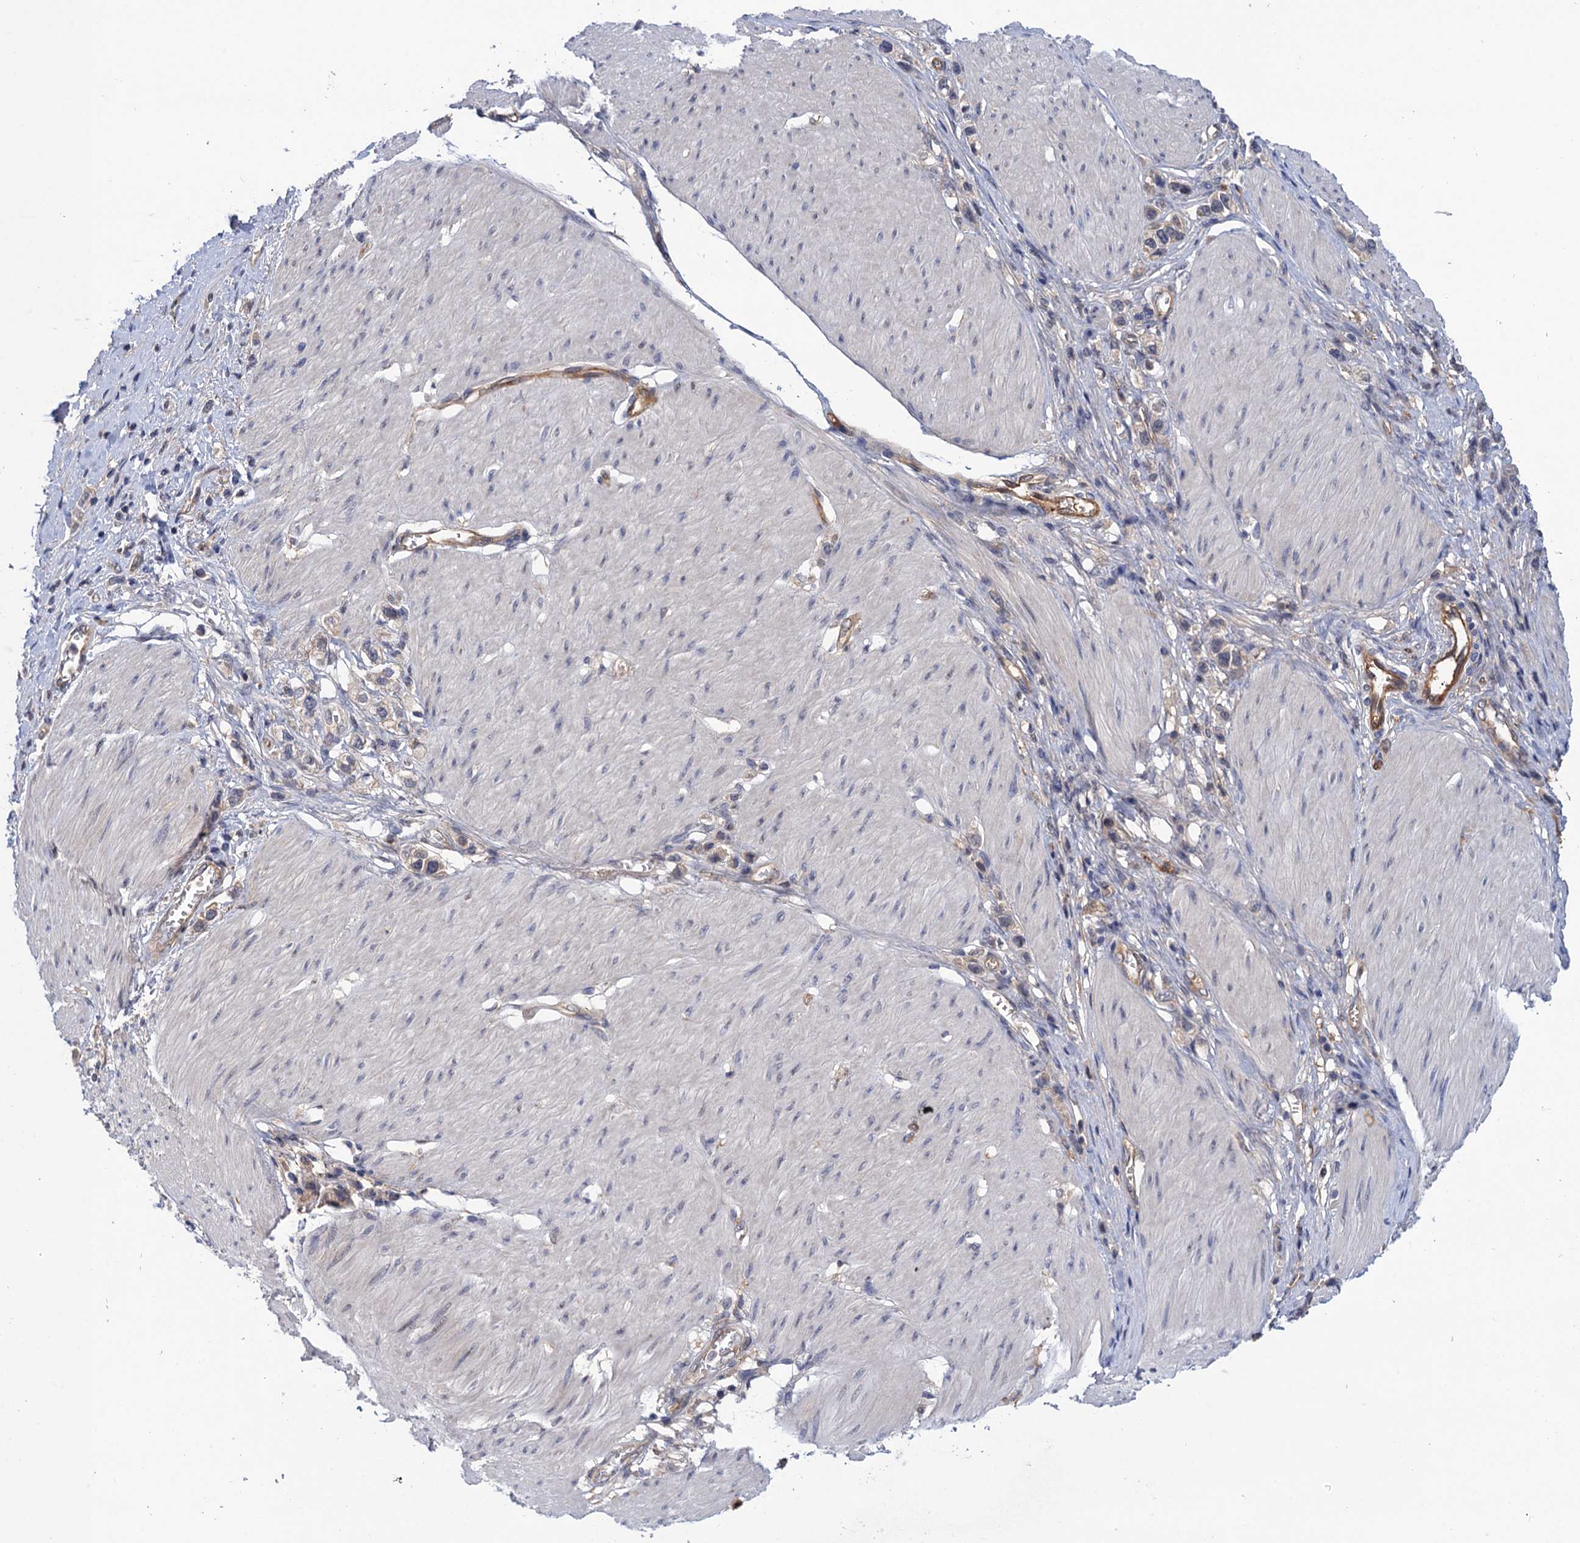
{"staining": {"intensity": "weak", "quantity": "<25%", "location": "cytoplasmic/membranous"}, "tissue": "stomach cancer", "cell_type": "Tumor cells", "image_type": "cancer", "snomed": [{"axis": "morphology", "description": "Normal tissue, NOS"}, {"axis": "morphology", "description": "Adenocarcinoma, NOS"}, {"axis": "topography", "description": "Stomach, upper"}, {"axis": "topography", "description": "Stomach"}], "caption": "Immunohistochemistry micrograph of neoplastic tissue: stomach cancer stained with DAB demonstrates no significant protein positivity in tumor cells.", "gene": "NEK8", "patient": {"sex": "female", "age": 65}}